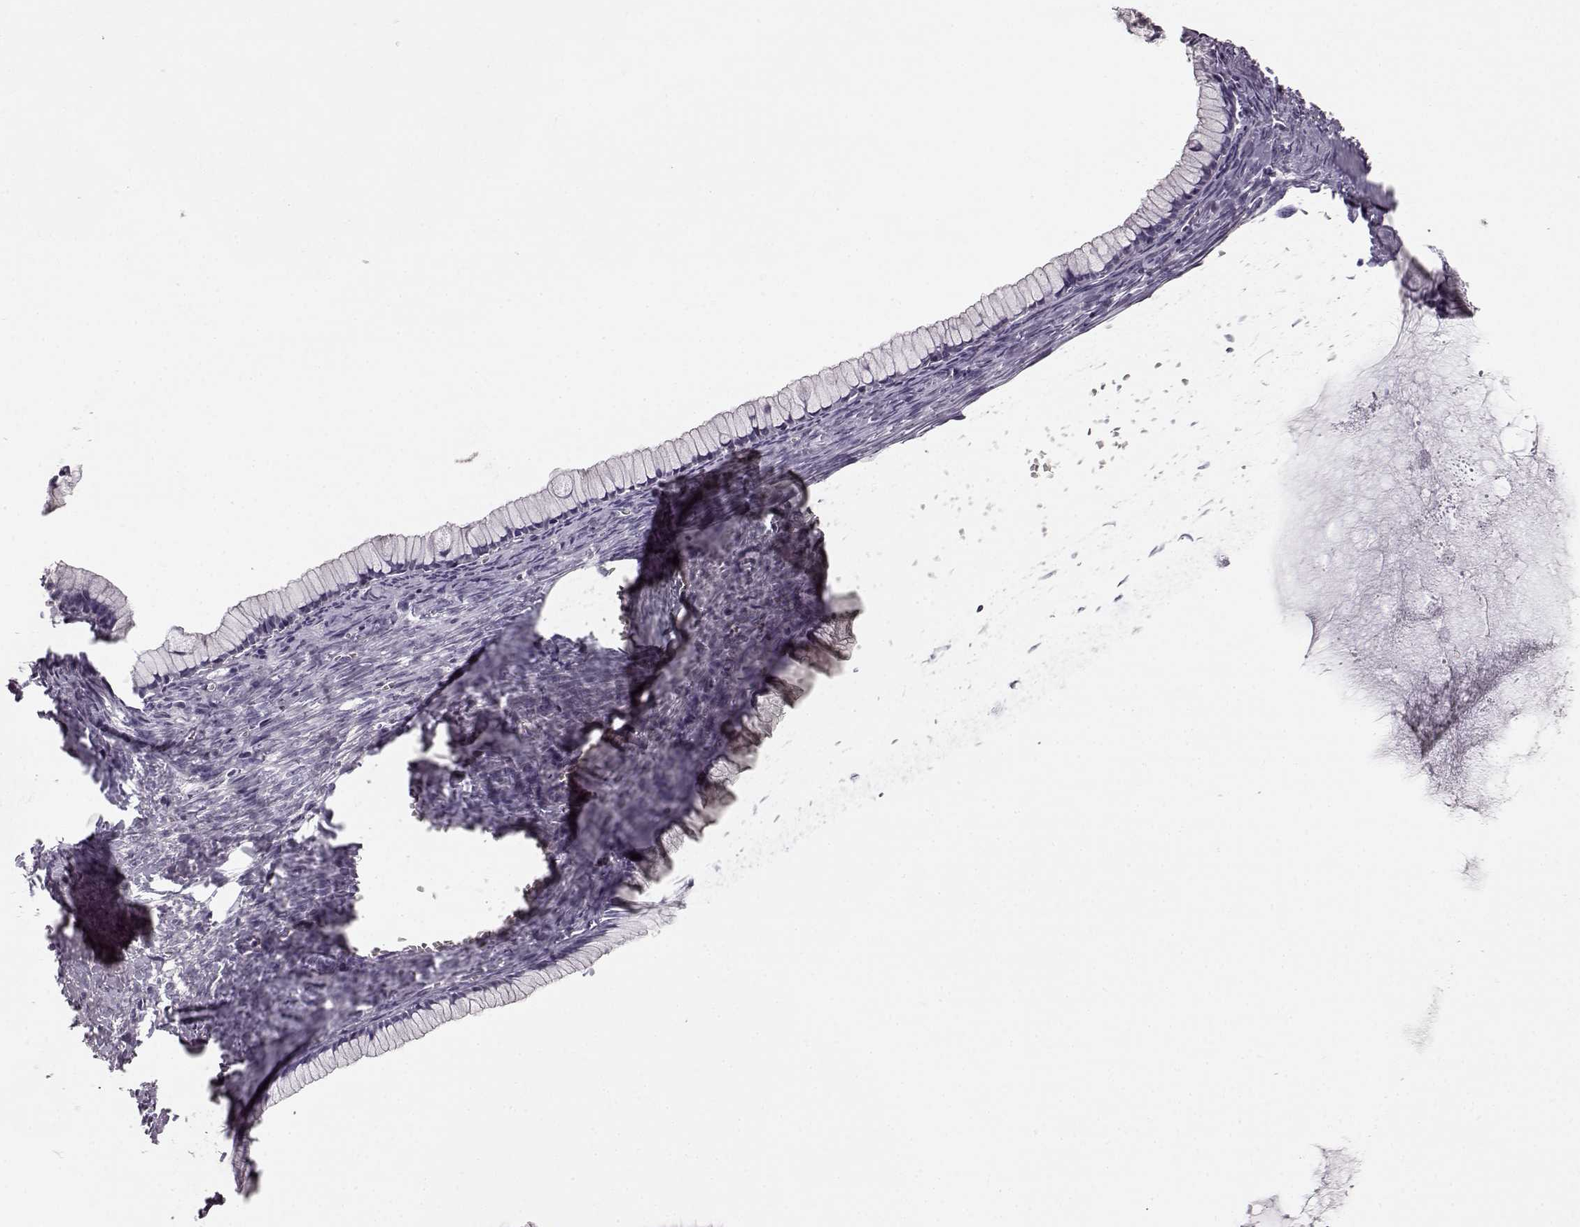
{"staining": {"intensity": "negative", "quantity": "none", "location": "none"}, "tissue": "ovarian cancer", "cell_type": "Tumor cells", "image_type": "cancer", "snomed": [{"axis": "morphology", "description": "Cystadenocarcinoma, mucinous, NOS"}, {"axis": "topography", "description": "Ovary"}], "caption": "Tumor cells show no significant protein staining in ovarian mucinous cystadenocarcinoma. Nuclei are stained in blue.", "gene": "KIAA0319", "patient": {"sex": "female", "age": 41}}